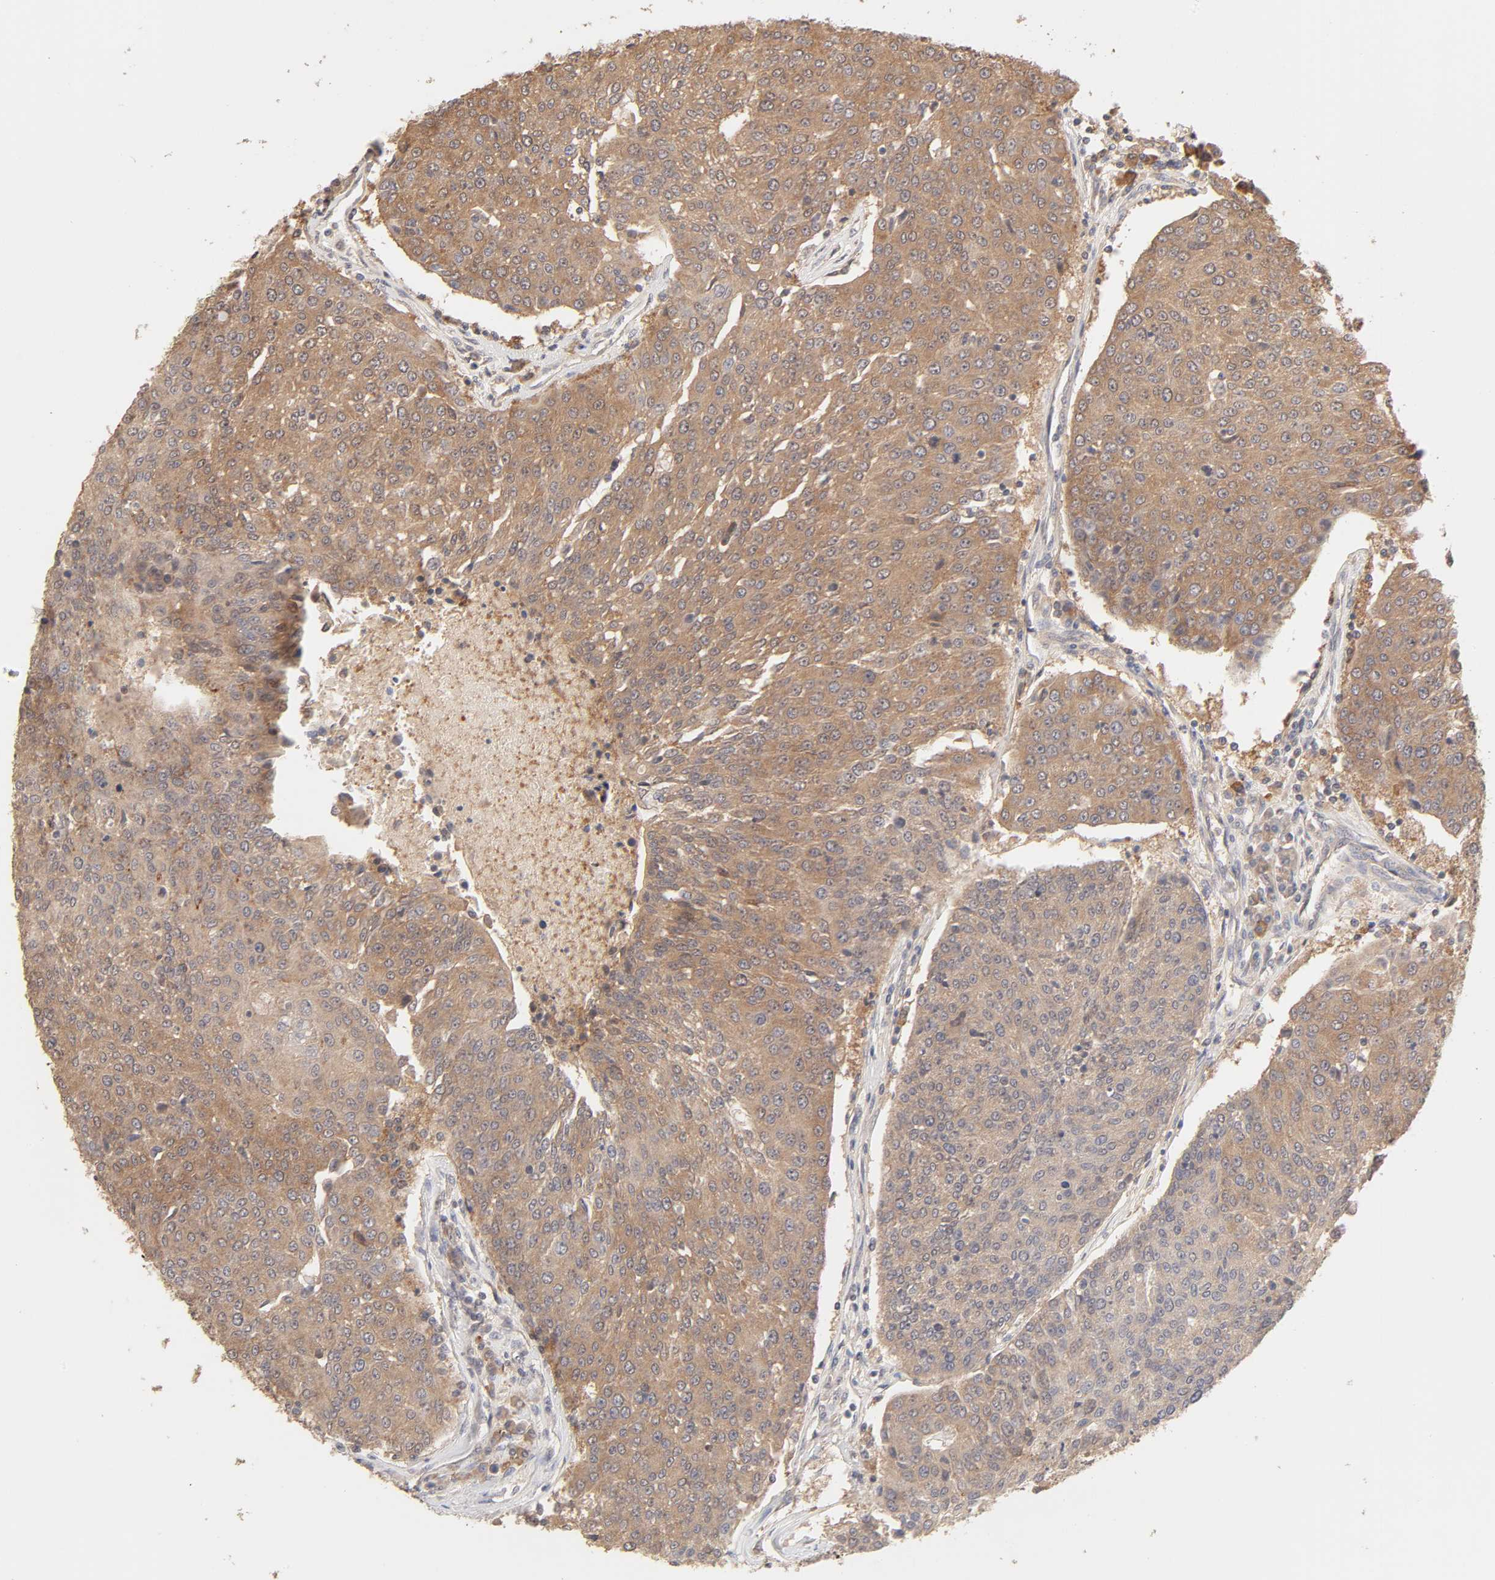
{"staining": {"intensity": "moderate", "quantity": ">75%", "location": "cytoplasmic/membranous"}, "tissue": "urothelial cancer", "cell_type": "Tumor cells", "image_type": "cancer", "snomed": [{"axis": "morphology", "description": "Urothelial carcinoma, High grade"}, {"axis": "topography", "description": "Urinary bladder"}], "caption": "A high-resolution photomicrograph shows immunohistochemistry staining of urothelial cancer, which exhibits moderate cytoplasmic/membranous staining in about >75% of tumor cells. (brown staining indicates protein expression, while blue staining denotes nuclei).", "gene": "AP1G2", "patient": {"sex": "female", "age": 85}}